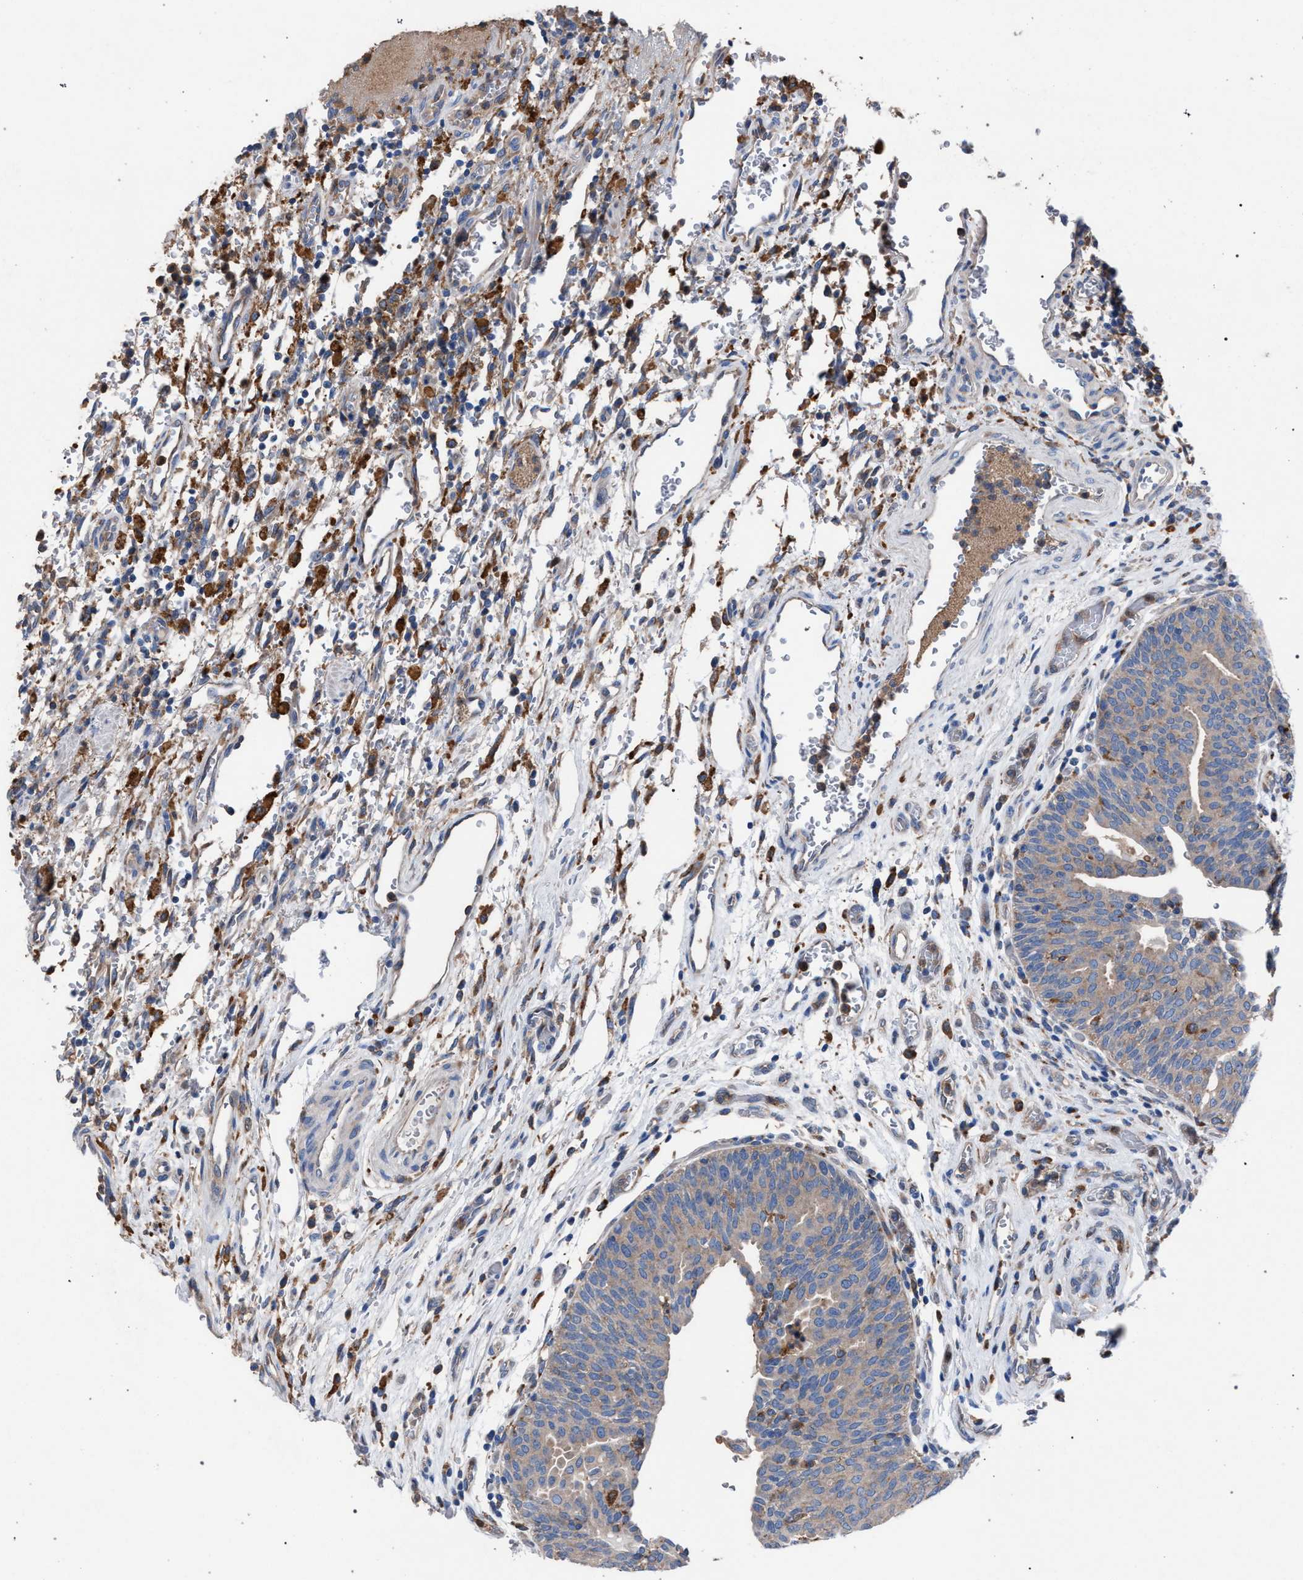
{"staining": {"intensity": "weak", "quantity": ">75%", "location": "cytoplasmic/membranous"}, "tissue": "urothelial cancer", "cell_type": "Tumor cells", "image_type": "cancer", "snomed": [{"axis": "morphology", "description": "Urothelial carcinoma, Low grade"}, {"axis": "morphology", "description": "Urothelial carcinoma, High grade"}, {"axis": "topography", "description": "Urinary bladder"}], "caption": "Urothelial cancer stained for a protein (brown) reveals weak cytoplasmic/membranous positive expression in about >75% of tumor cells.", "gene": "ATP6V0A1", "patient": {"sex": "male", "age": 35}}